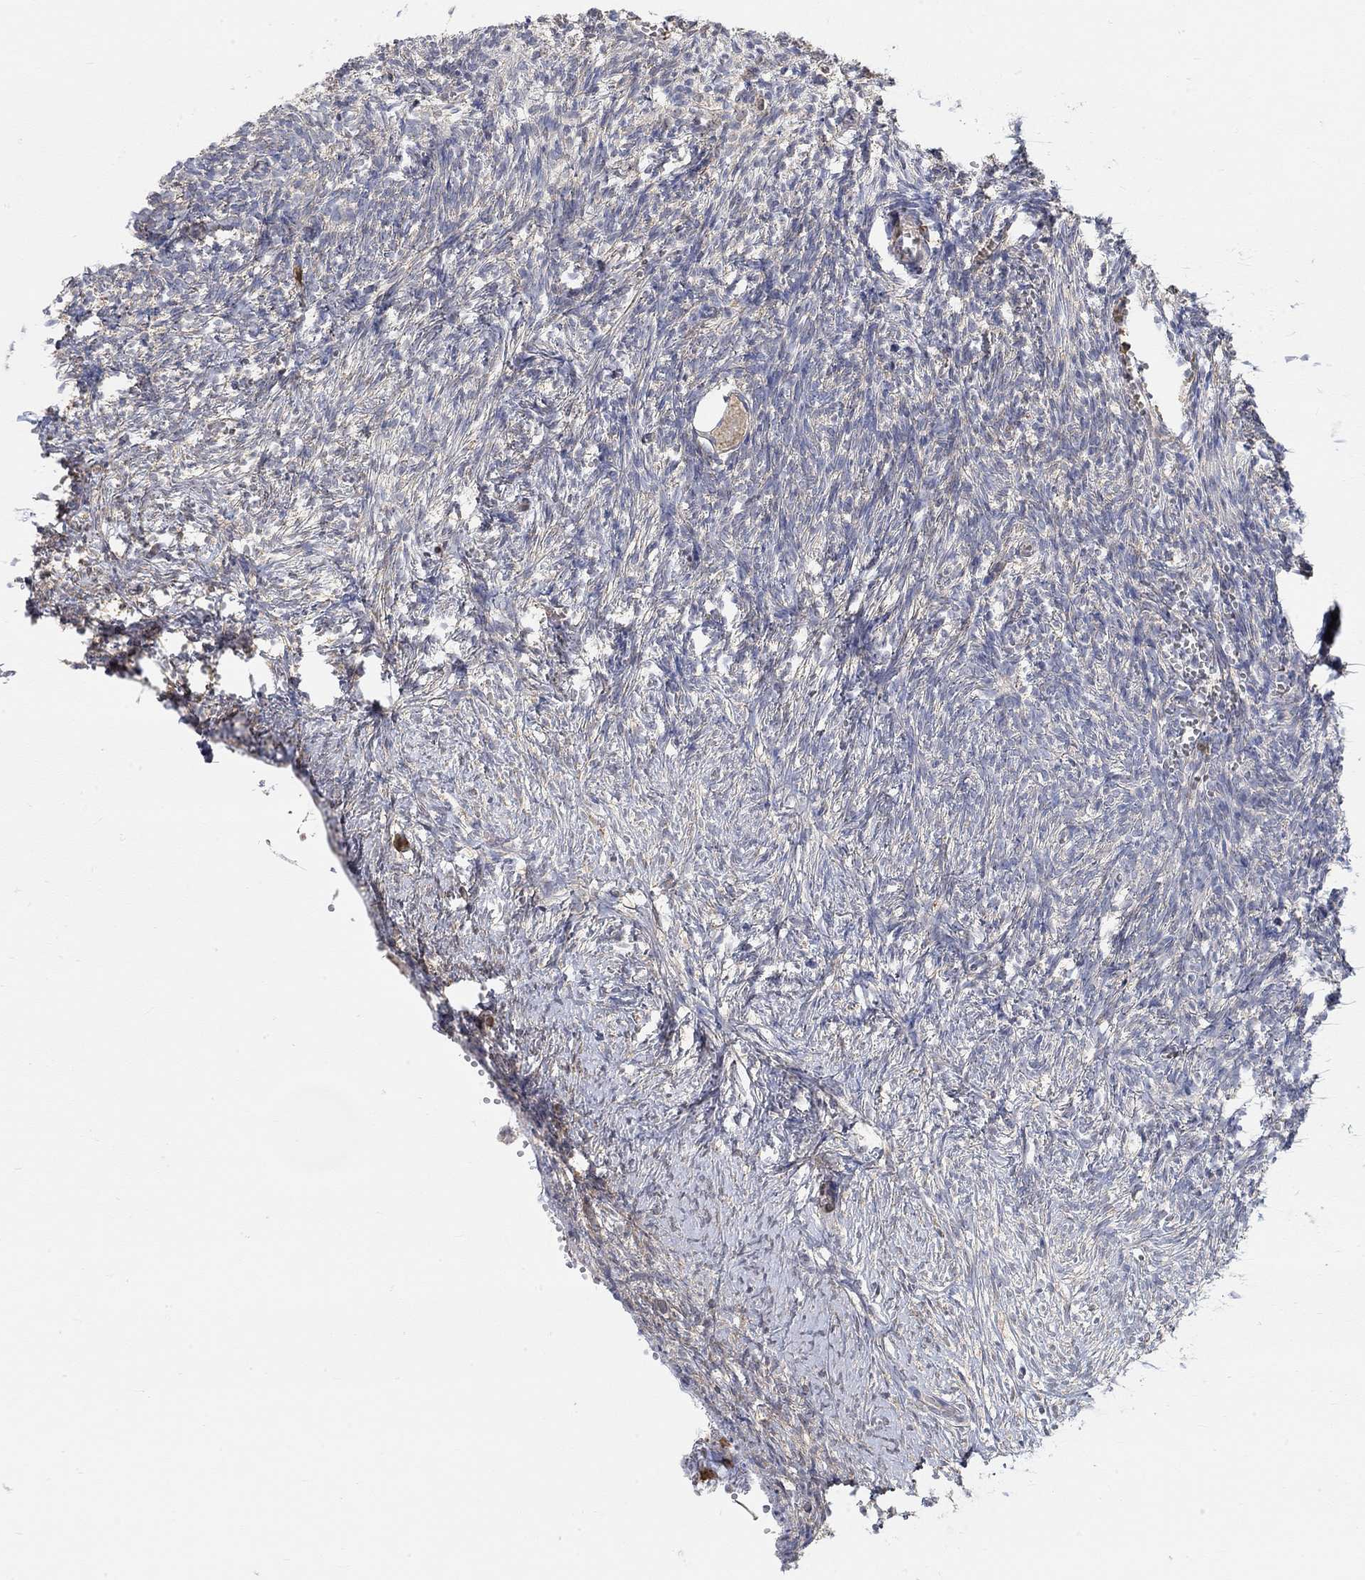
{"staining": {"intensity": "moderate", "quantity": "25%-75%", "location": "cytoplasmic/membranous"}, "tissue": "ovary", "cell_type": "Follicle cells", "image_type": "normal", "snomed": [{"axis": "morphology", "description": "Normal tissue, NOS"}, {"axis": "topography", "description": "Ovary"}], "caption": "Brown immunohistochemical staining in normal human ovary demonstrates moderate cytoplasmic/membranous expression in about 25%-75% of follicle cells.", "gene": "SYT16", "patient": {"sex": "female", "age": 43}}